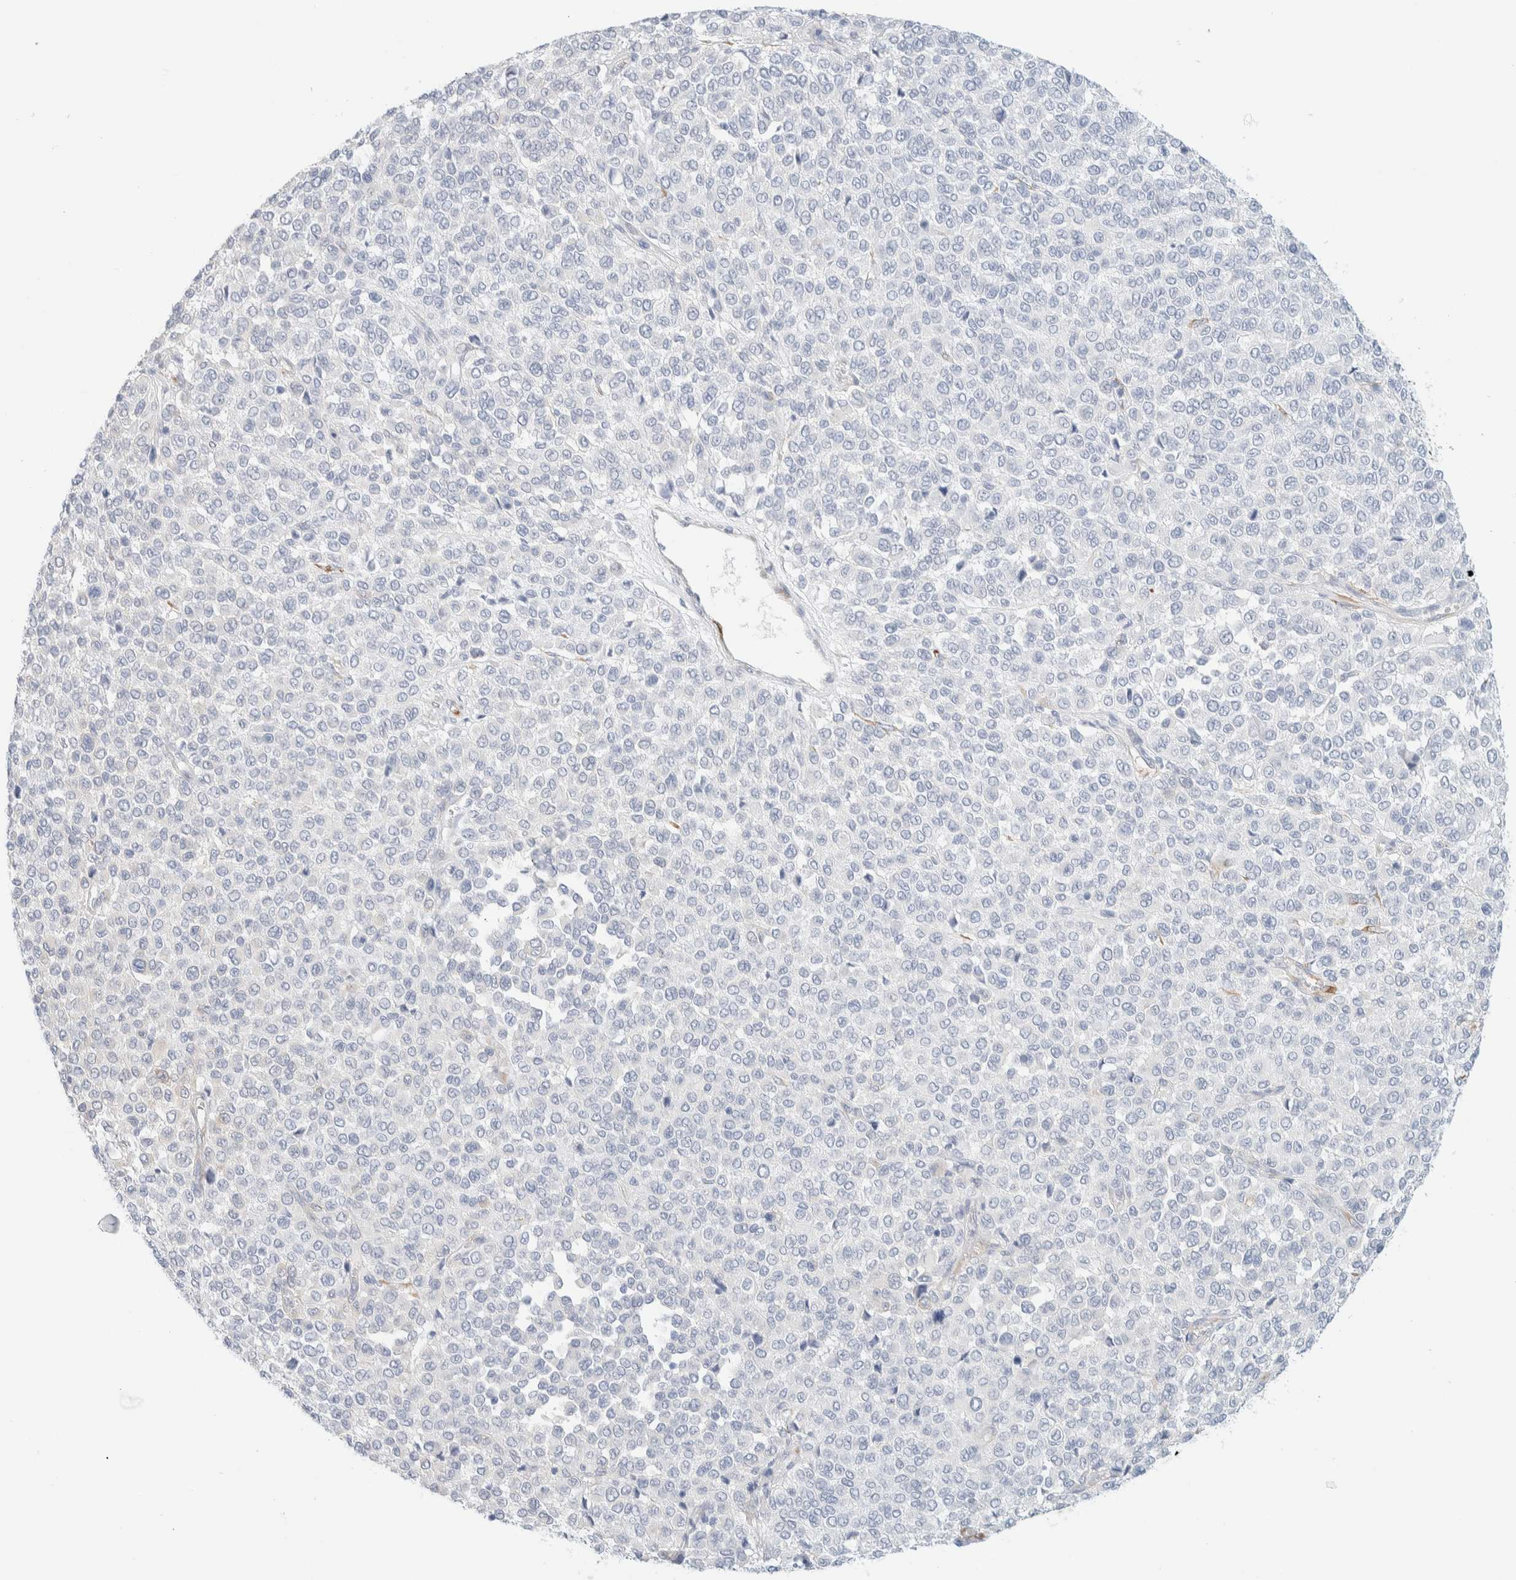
{"staining": {"intensity": "negative", "quantity": "none", "location": "none"}, "tissue": "melanoma", "cell_type": "Tumor cells", "image_type": "cancer", "snomed": [{"axis": "morphology", "description": "Malignant melanoma, Metastatic site"}, {"axis": "topography", "description": "Pancreas"}], "caption": "A high-resolution image shows immunohistochemistry (IHC) staining of melanoma, which displays no significant positivity in tumor cells.", "gene": "ATCAY", "patient": {"sex": "female", "age": 30}}